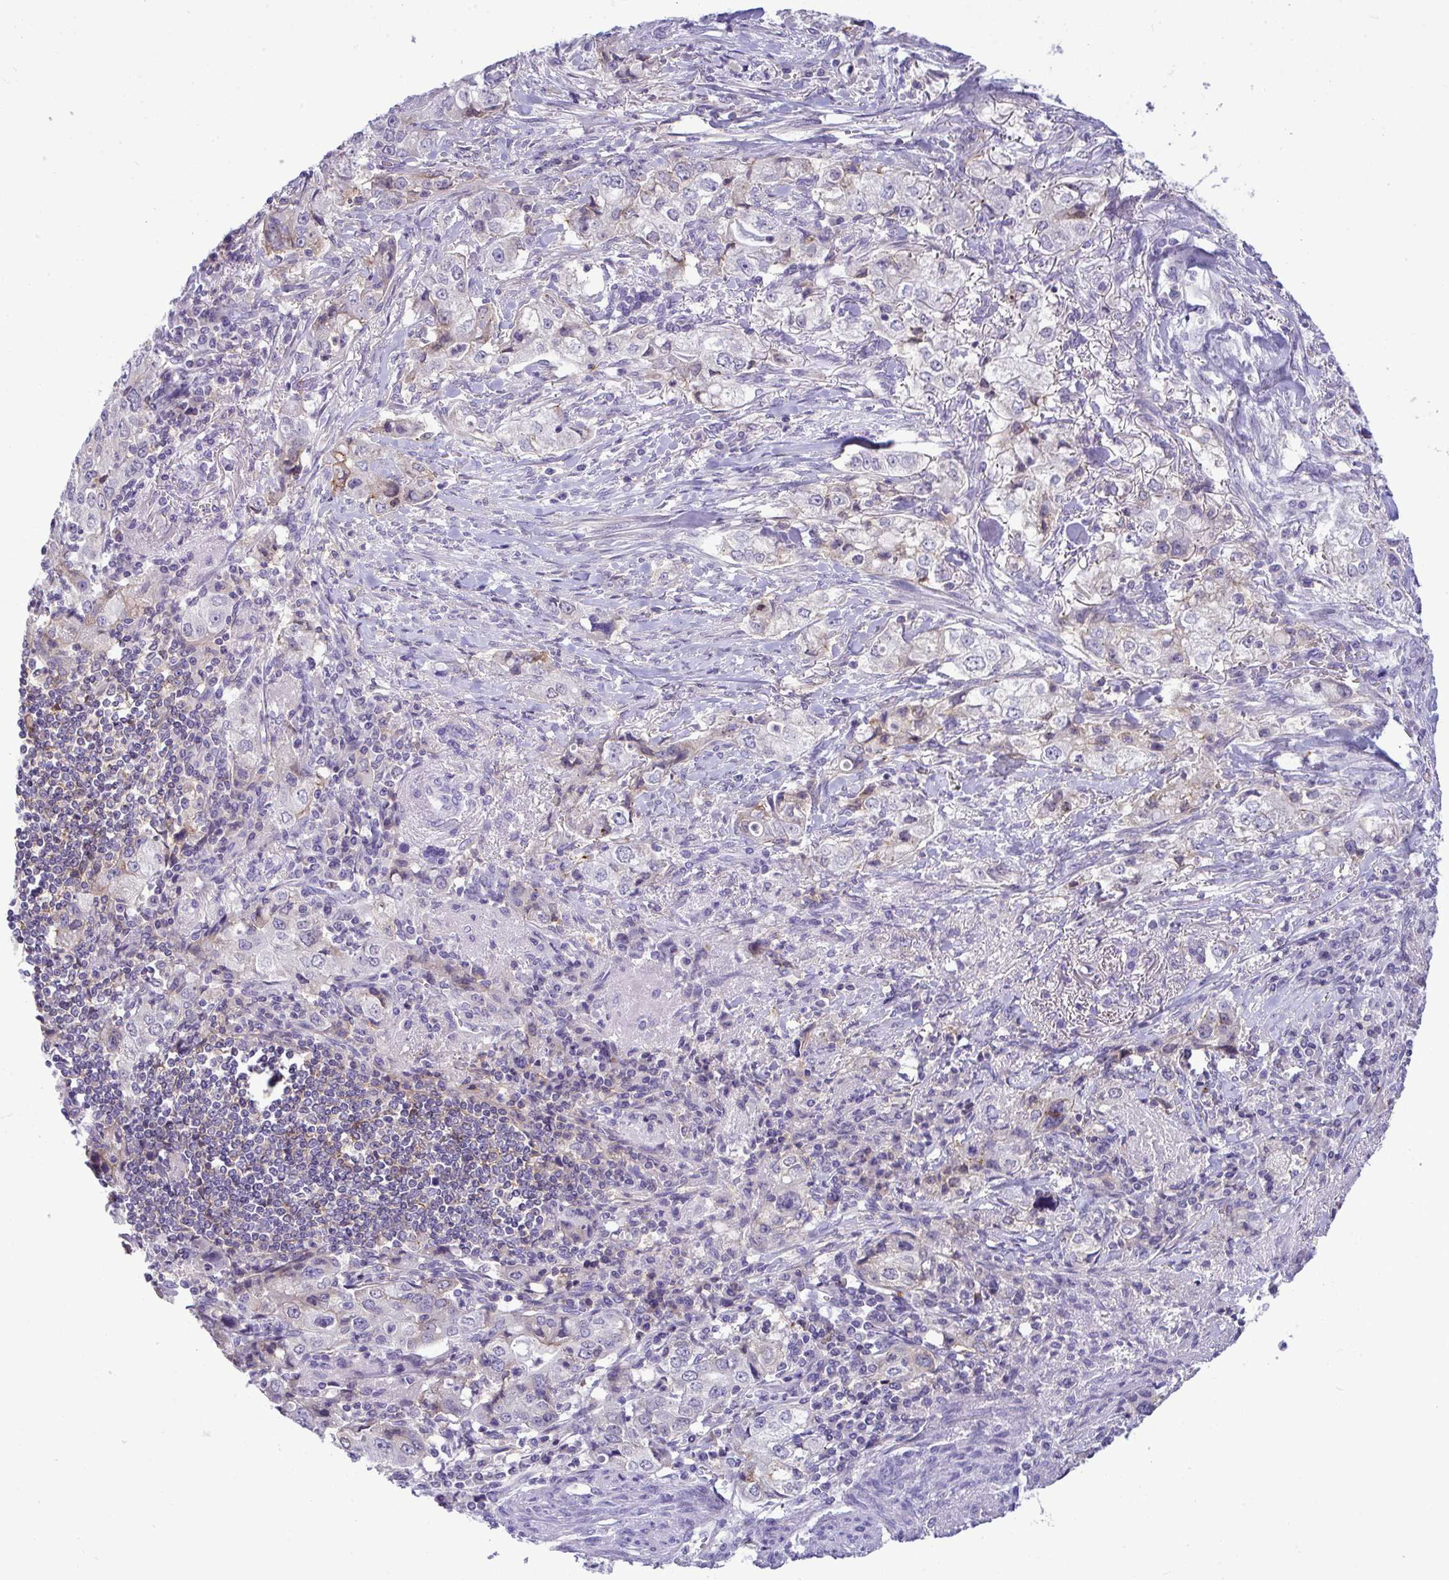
{"staining": {"intensity": "moderate", "quantity": "<25%", "location": "cytoplasmic/membranous"}, "tissue": "stomach cancer", "cell_type": "Tumor cells", "image_type": "cancer", "snomed": [{"axis": "morphology", "description": "Adenocarcinoma, NOS"}, {"axis": "topography", "description": "Stomach, upper"}], "caption": "Human stomach cancer (adenocarcinoma) stained with a protein marker reveals moderate staining in tumor cells.", "gene": "RGPD5", "patient": {"sex": "male", "age": 75}}